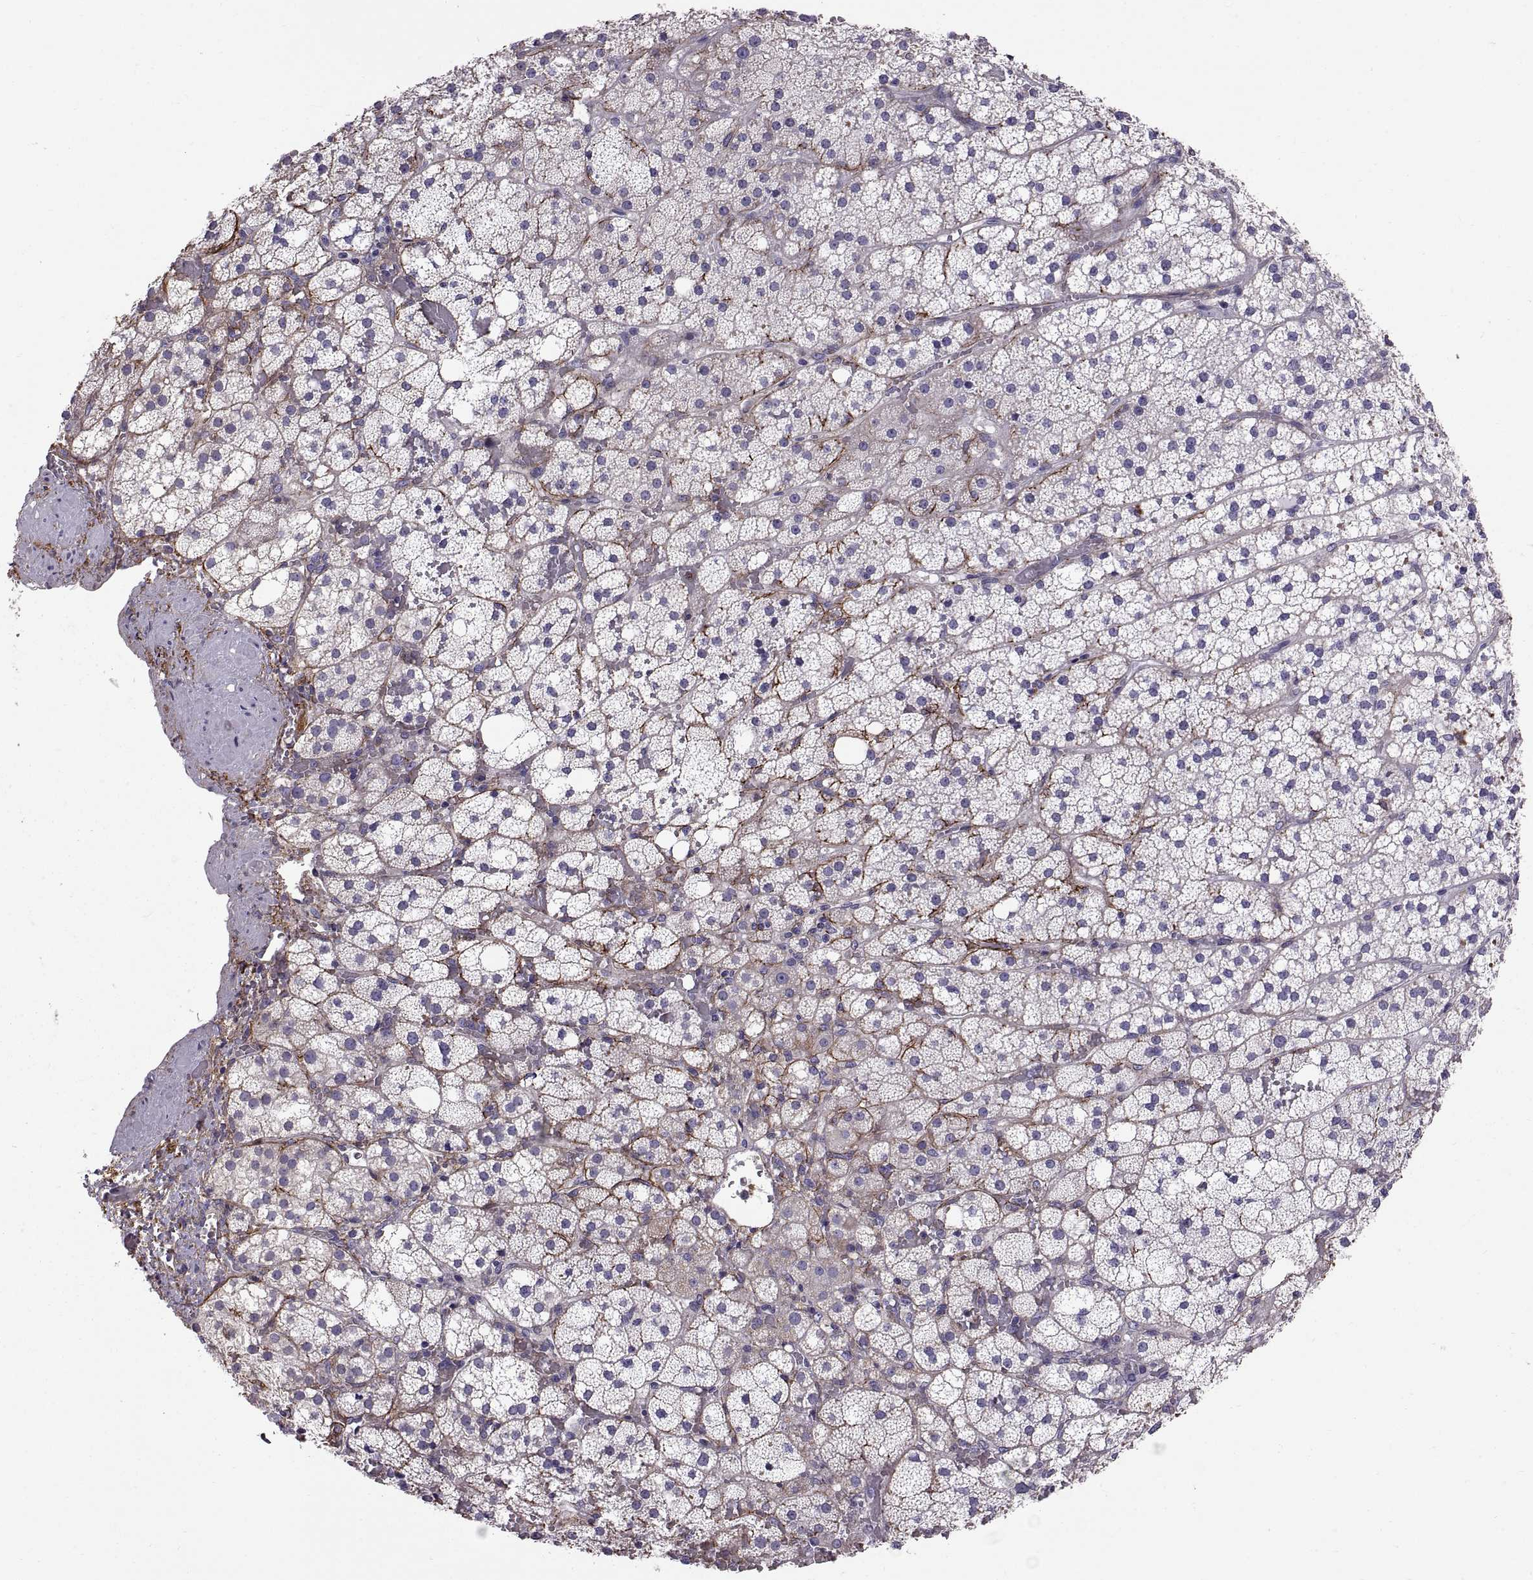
{"staining": {"intensity": "negative", "quantity": "none", "location": "none"}, "tissue": "adrenal gland", "cell_type": "Glandular cells", "image_type": "normal", "snomed": [{"axis": "morphology", "description": "Normal tissue, NOS"}, {"axis": "topography", "description": "Adrenal gland"}], "caption": "IHC image of normal adrenal gland: adrenal gland stained with DAB (3,3'-diaminobenzidine) demonstrates no significant protein staining in glandular cells.", "gene": "EMILIN2", "patient": {"sex": "male", "age": 53}}